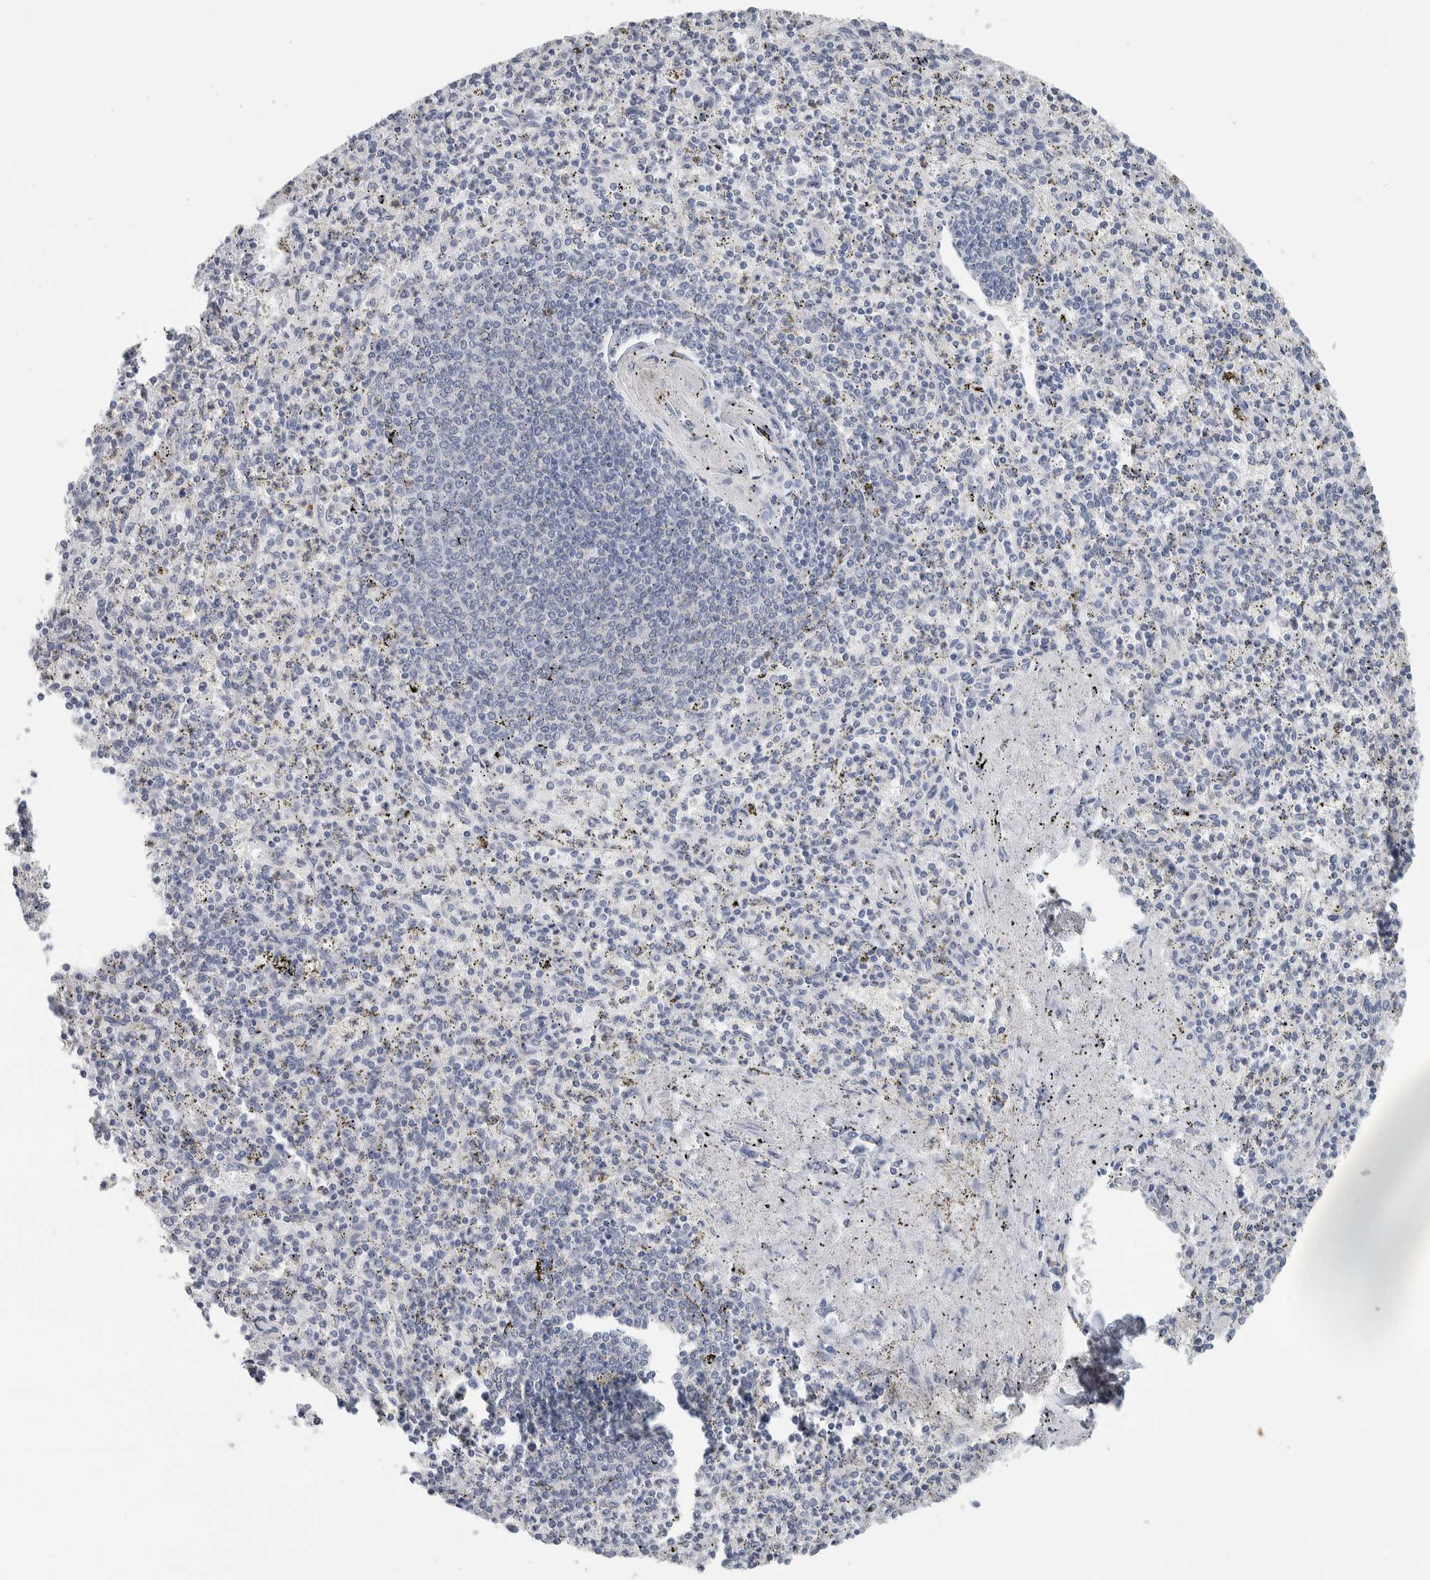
{"staining": {"intensity": "negative", "quantity": "none", "location": "none"}, "tissue": "spleen", "cell_type": "Cells in red pulp", "image_type": "normal", "snomed": [{"axis": "morphology", "description": "Normal tissue, NOS"}, {"axis": "topography", "description": "Spleen"}], "caption": "High power microscopy micrograph of an immunohistochemistry (IHC) image of unremarkable spleen, revealing no significant positivity in cells in red pulp. (DAB immunohistochemistry (IHC) with hematoxylin counter stain).", "gene": "NEFM", "patient": {"sex": "male", "age": 72}}